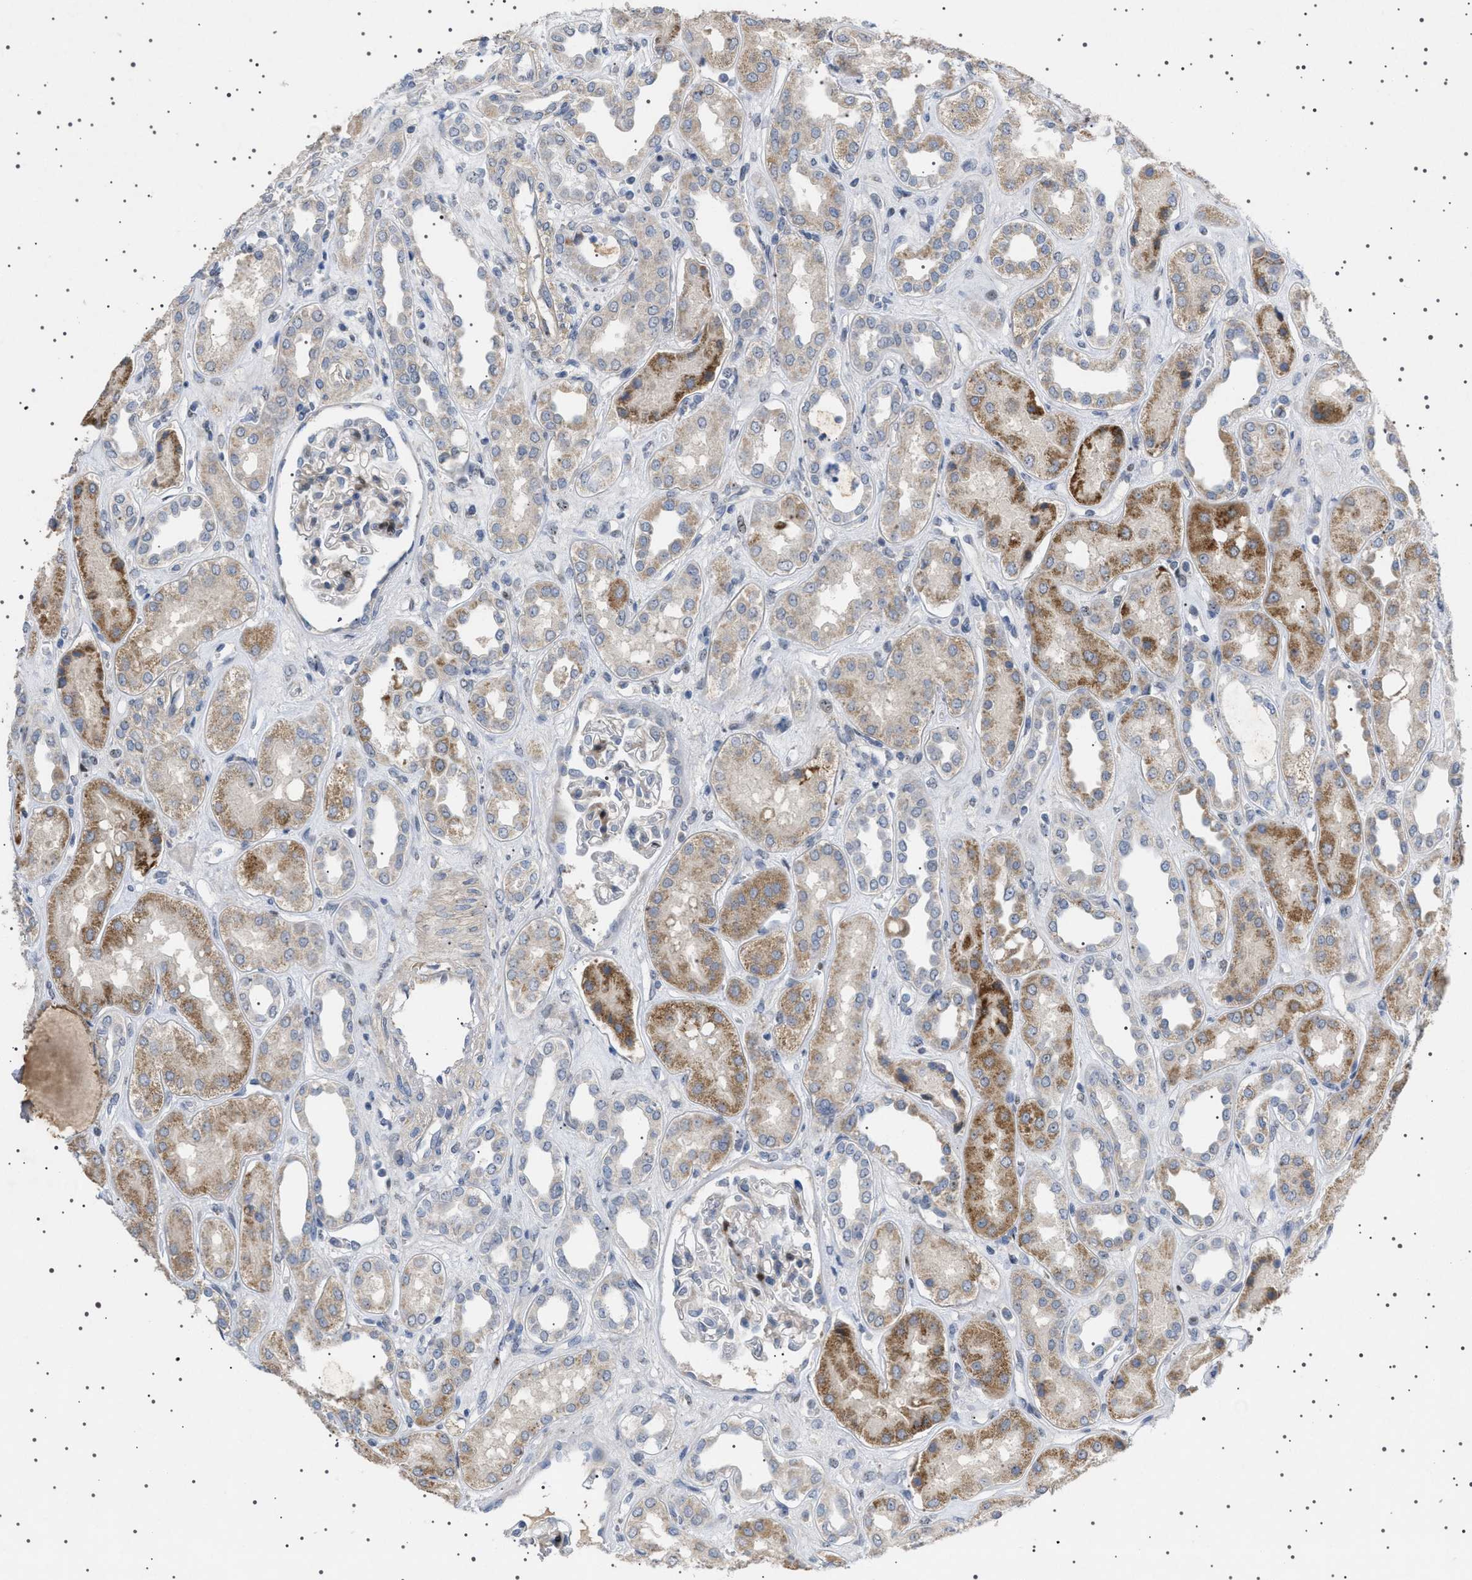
{"staining": {"intensity": "moderate", "quantity": "<25%", "location": "nuclear"}, "tissue": "kidney", "cell_type": "Cells in glomeruli", "image_type": "normal", "snomed": [{"axis": "morphology", "description": "Normal tissue, NOS"}, {"axis": "topography", "description": "Kidney"}], "caption": "Moderate nuclear positivity is appreciated in approximately <25% of cells in glomeruli in normal kidney.", "gene": "HTR1A", "patient": {"sex": "male", "age": 59}}